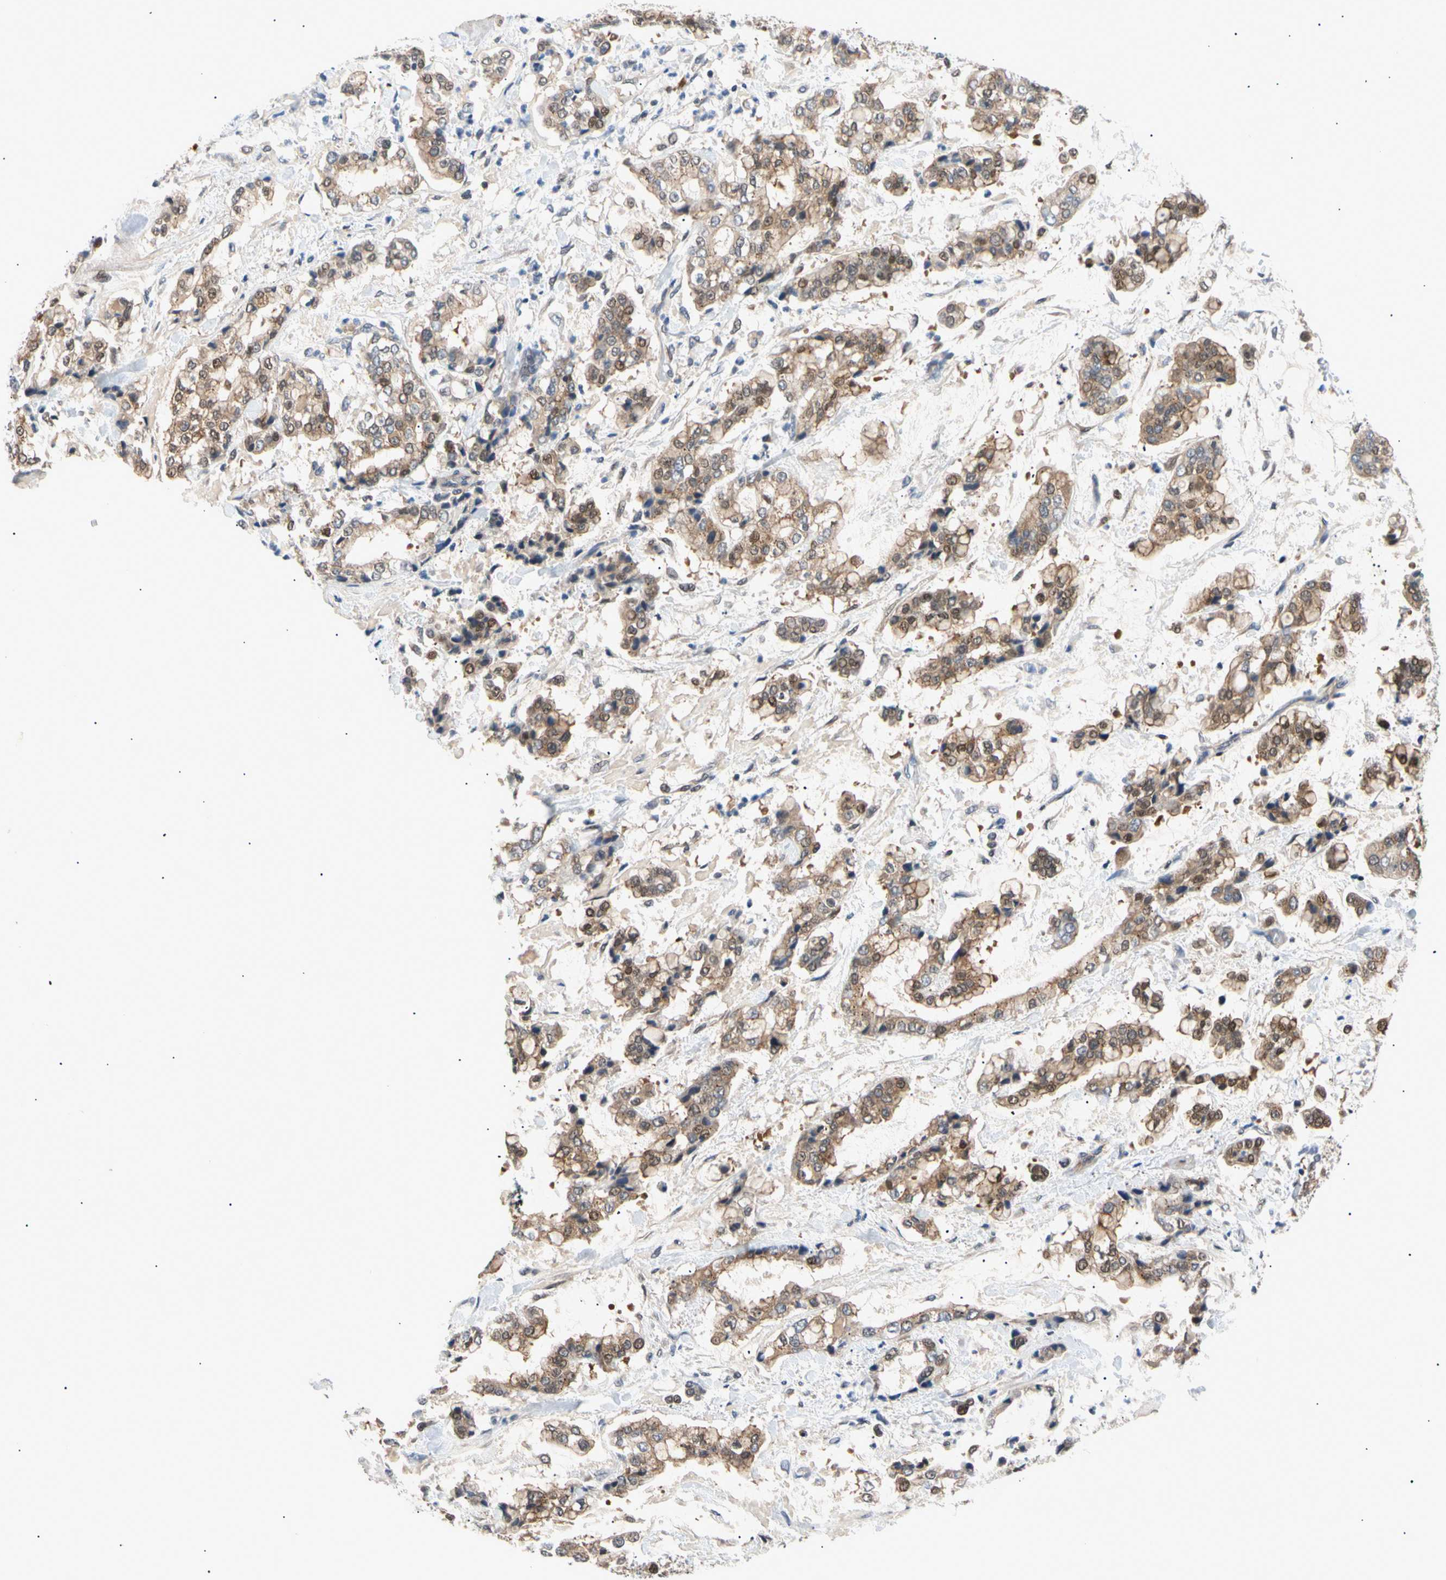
{"staining": {"intensity": "moderate", "quantity": ">75%", "location": "cytoplasmic/membranous"}, "tissue": "stomach cancer", "cell_type": "Tumor cells", "image_type": "cancer", "snomed": [{"axis": "morphology", "description": "Normal tissue, NOS"}, {"axis": "morphology", "description": "Adenocarcinoma, NOS"}, {"axis": "topography", "description": "Stomach, upper"}, {"axis": "topography", "description": "Stomach"}], "caption": "High-magnification brightfield microscopy of stomach adenocarcinoma stained with DAB (3,3'-diaminobenzidine) (brown) and counterstained with hematoxylin (blue). tumor cells exhibit moderate cytoplasmic/membranous staining is appreciated in approximately>75% of cells. (IHC, brightfield microscopy, high magnification).", "gene": "SEC23B", "patient": {"sex": "male", "age": 76}}